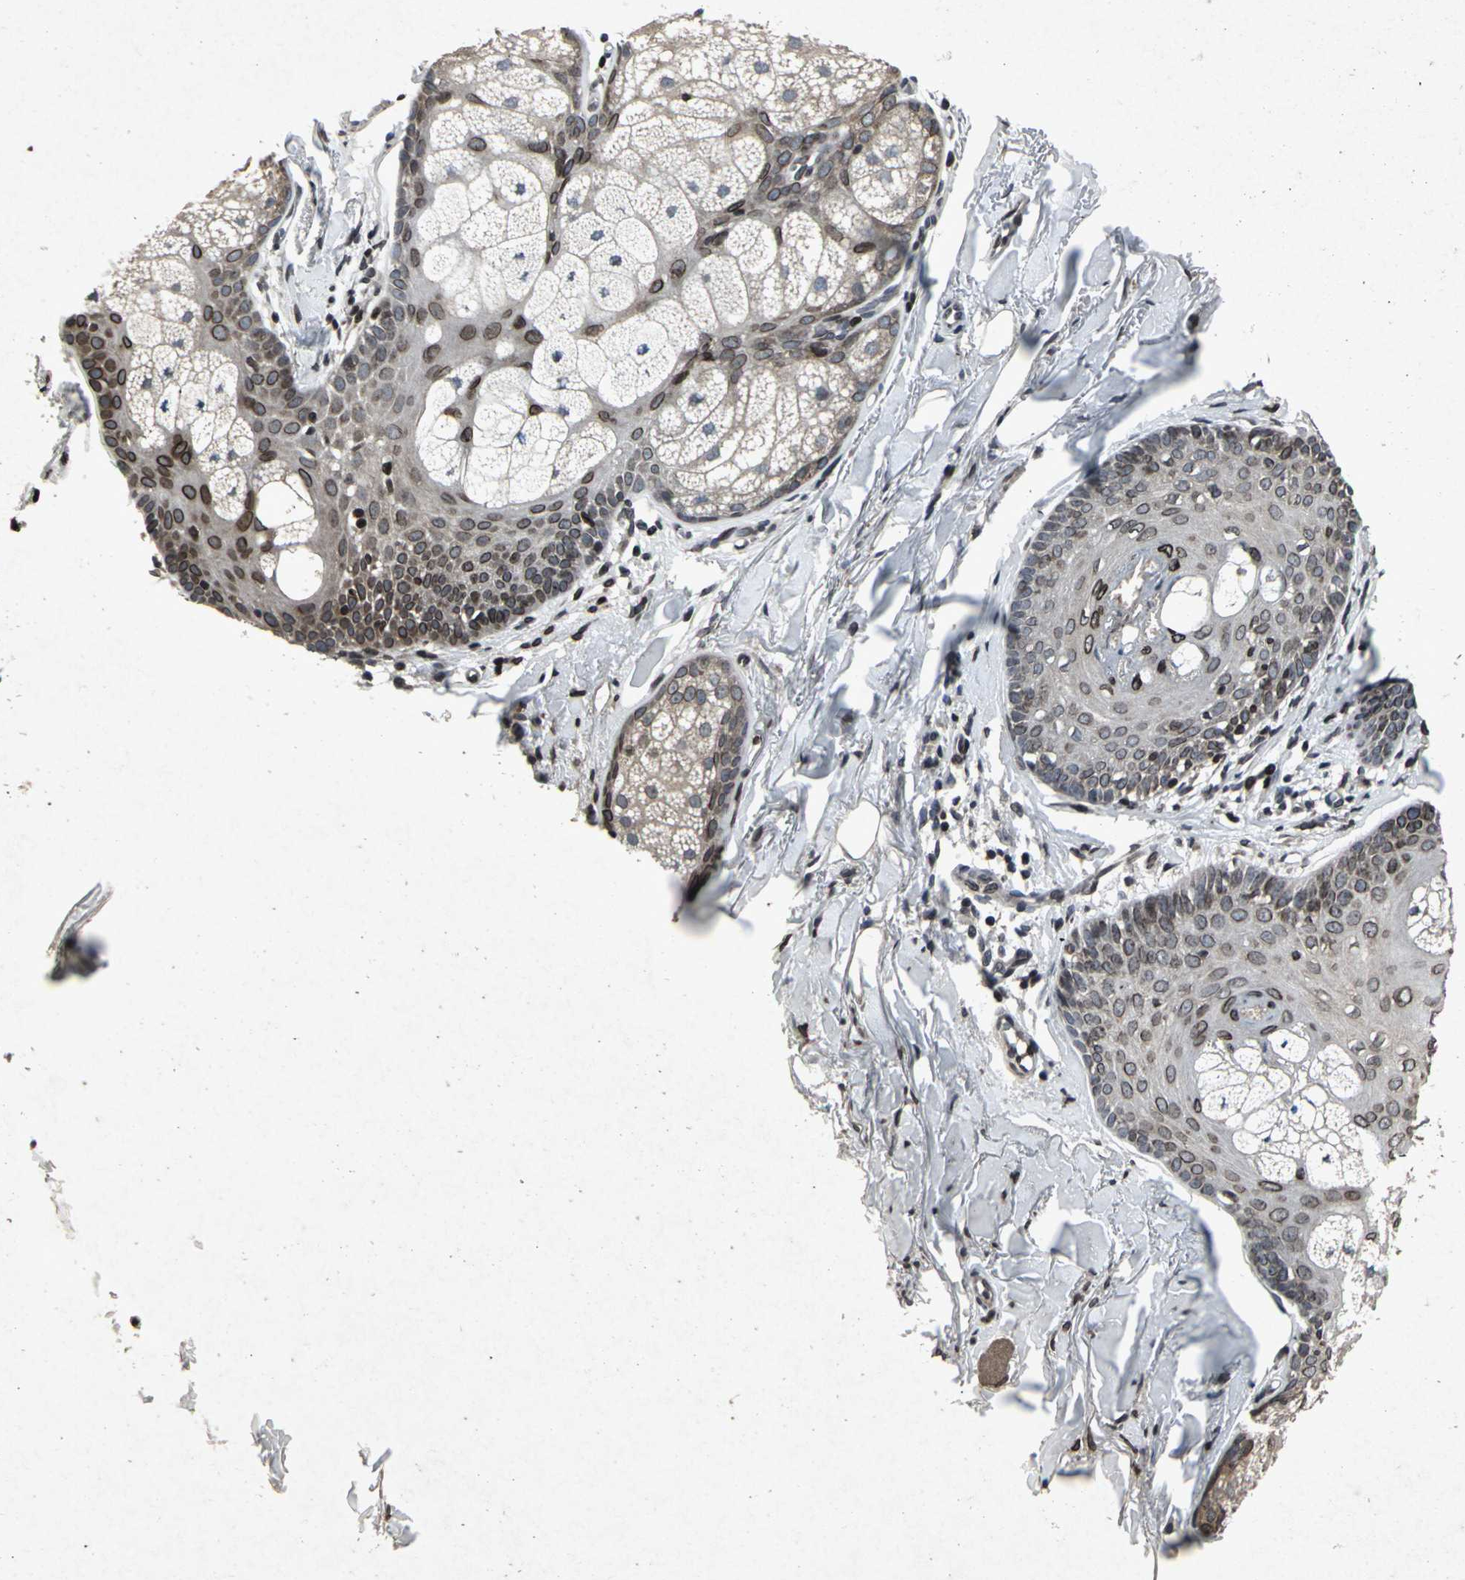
{"staining": {"intensity": "strong", "quantity": "25%-75%", "location": "cytoplasmic/membranous,nuclear"}, "tissue": "skin cancer", "cell_type": "Tumor cells", "image_type": "cancer", "snomed": [{"axis": "morphology", "description": "Normal tissue, NOS"}, {"axis": "morphology", "description": "Basal cell carcinoma"}, {"axis": "topography", "description": "Skin"}], "caption": "Basal cell carcinoma (skin) tissue demonstrates strong cytoplasmic/membranous and nuclear staining in approximately 25%-75% of tumor cells, visualized by immunohistochemistry.", "gene": "SH2B3", "patient": {"sex": "female", "age": 69}}